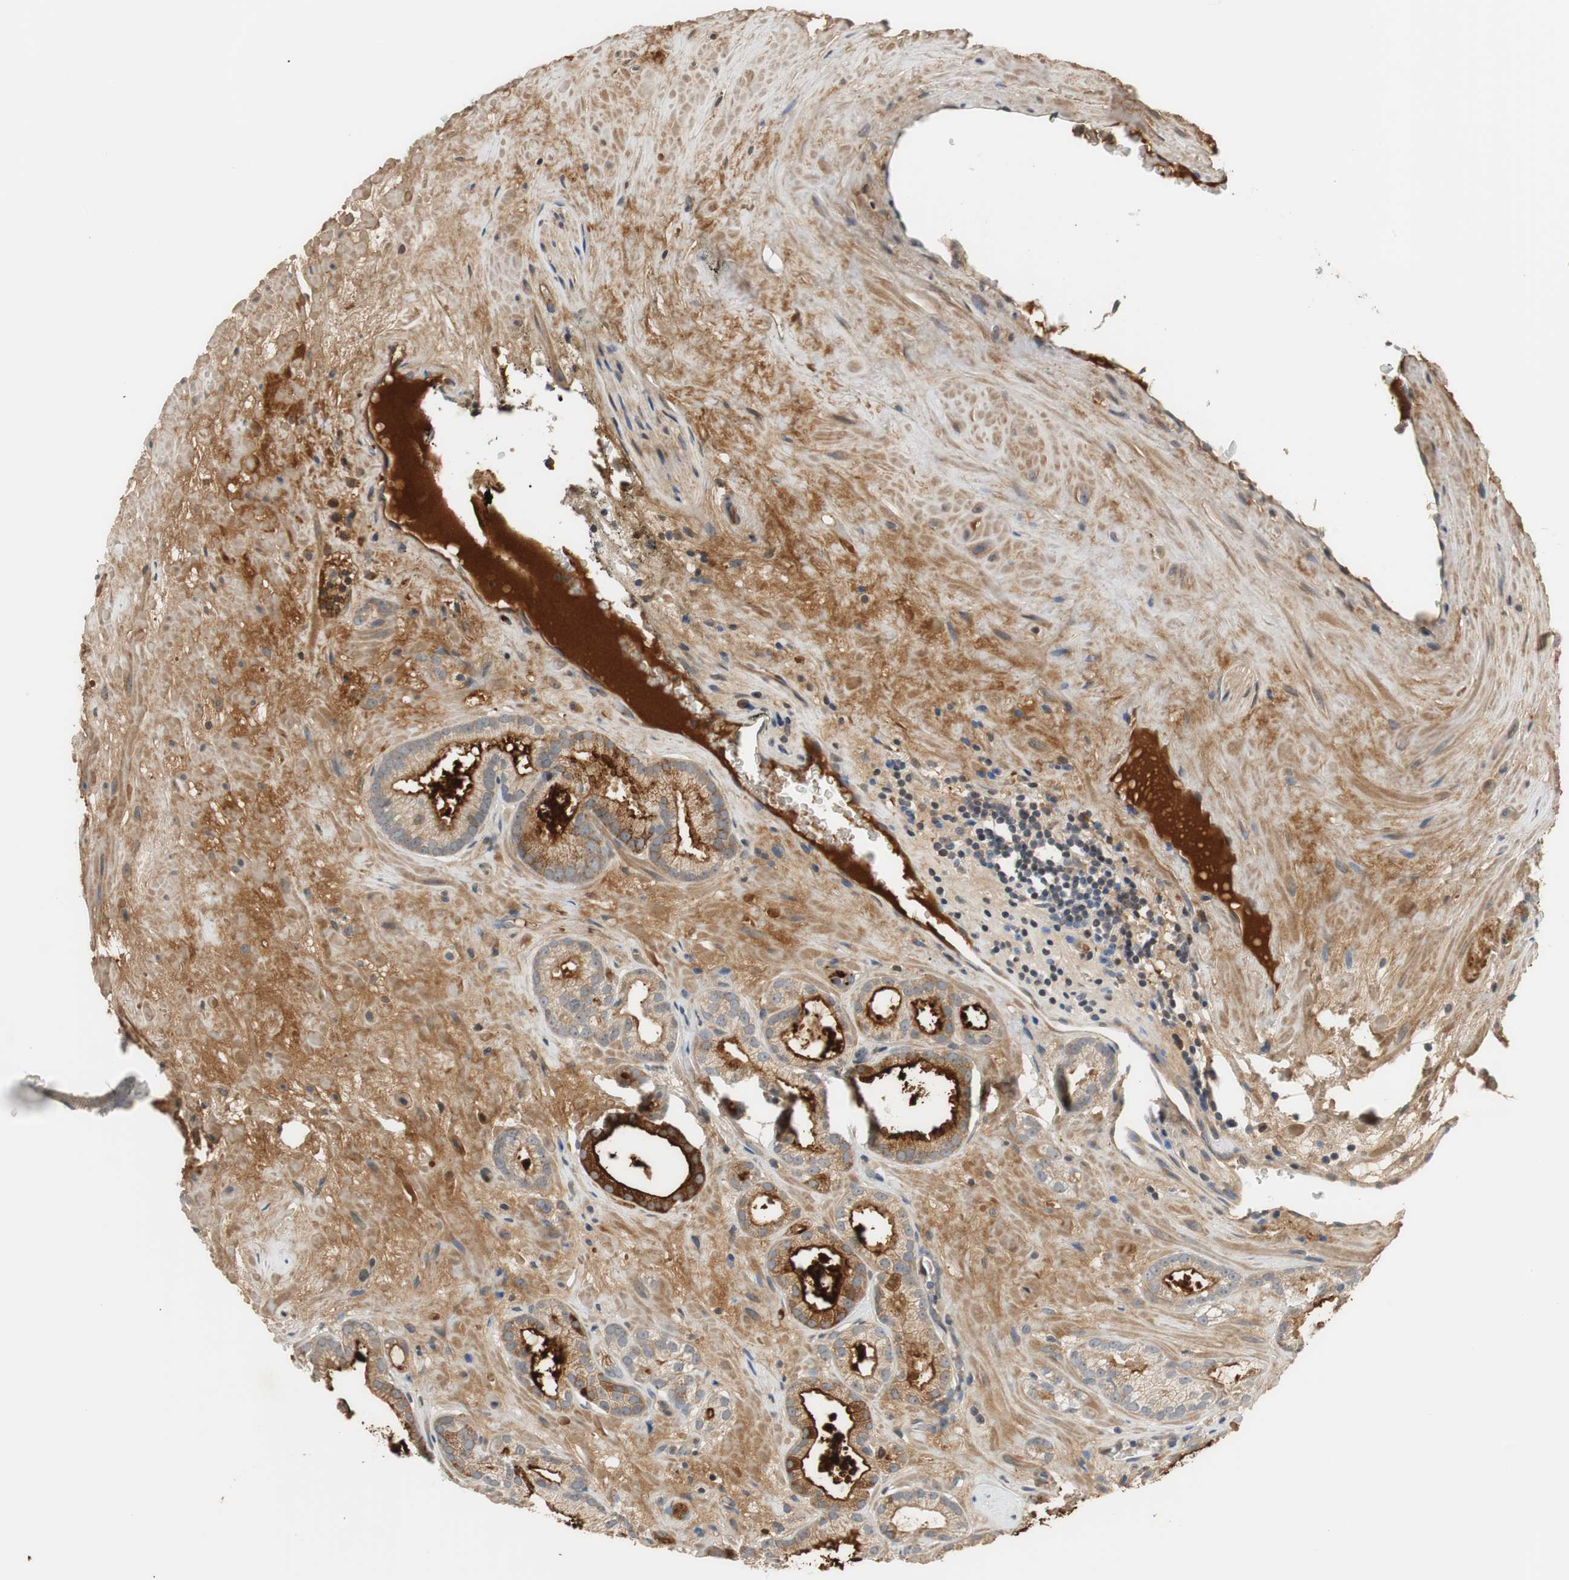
{"staining": {"intensity": "moderate", "quantity": "25%-75%", "location": "cytoplasmic/membranous"}, "tissue": "prostate cancer", "cell_type": "Tumor cells", "image_type": "cancer", "snomed": [{"axis": "morphology", "description": "Adenocarcinoma, Low grade"}, {"axis": "topography", "description": "Prostate"}], "caption": "Approximately 25%-75% of tumor cells in prostate cancer (adenocarcinoma (low-grade)) demonstrate moderate cytoplasmic/membranous protein expression as visualized by brown immunohistochemical staining.", "gene": "C4A", "patient": {"sex": "male", "age": 57}}